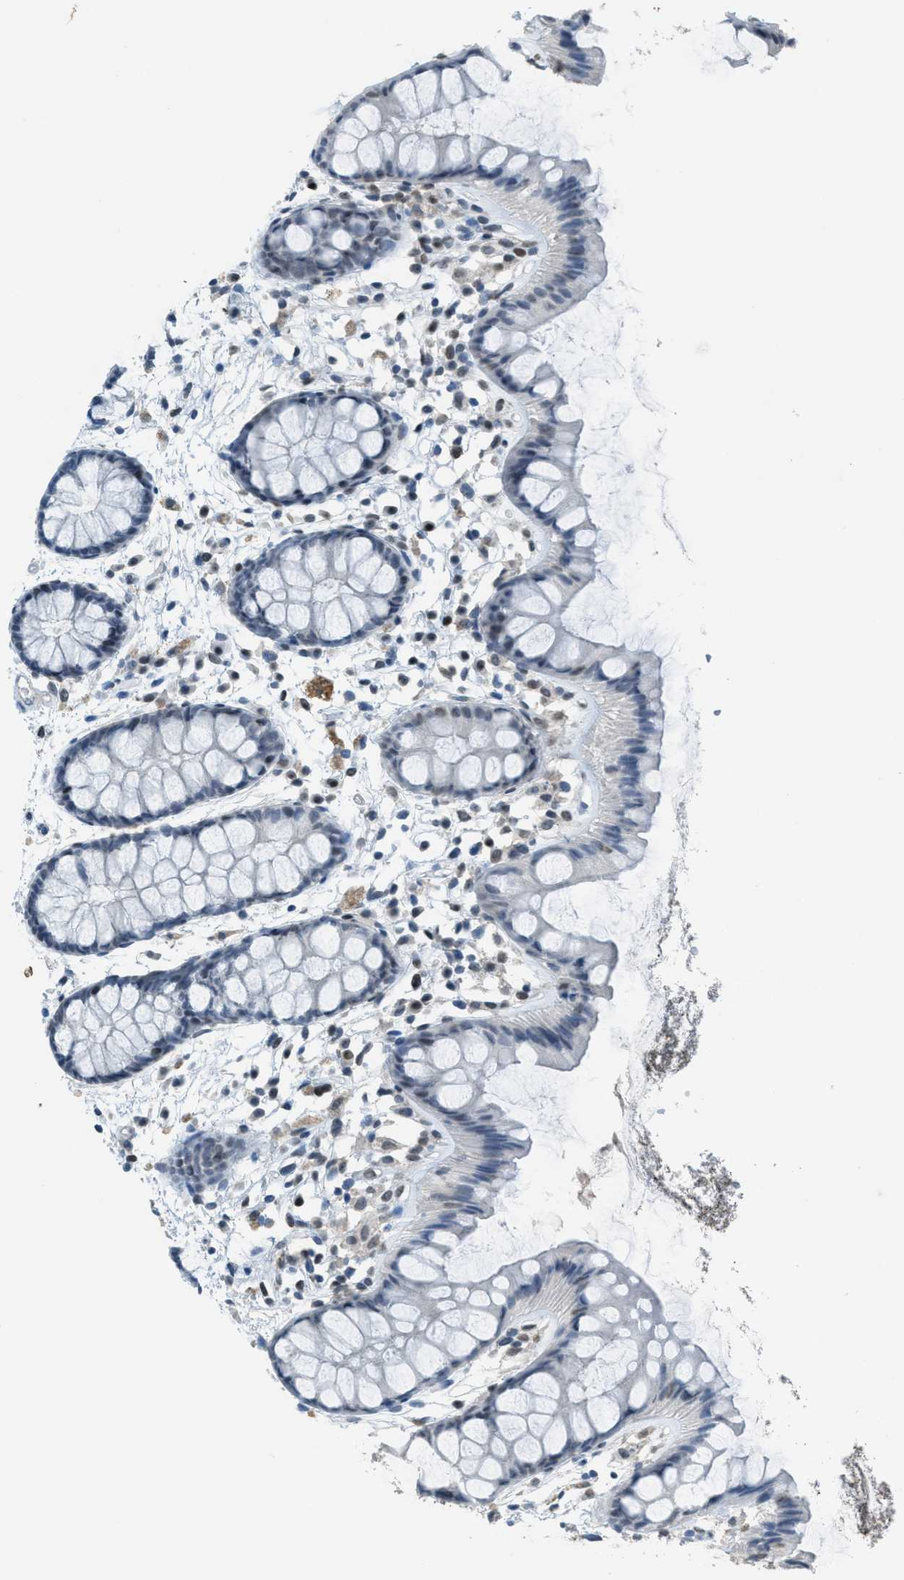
{"staining": {"intensity": "weak", "quantity": "<25%", "location": "nuclear"}, "tissue": "rectum", "cell_type": "Glandular cells", "image_type": "normal", "snomed": [{"axis": "morphology", "description": "Normal tissue, NOS"}, {"axis": "topography", "description": "Rectum"}], "caption": "Micrograph shows no significant protein positivity in glandular cells of unremarkable rectum.", "gene": "TTC13", "patient": {"sex": "female", "age": 66}}